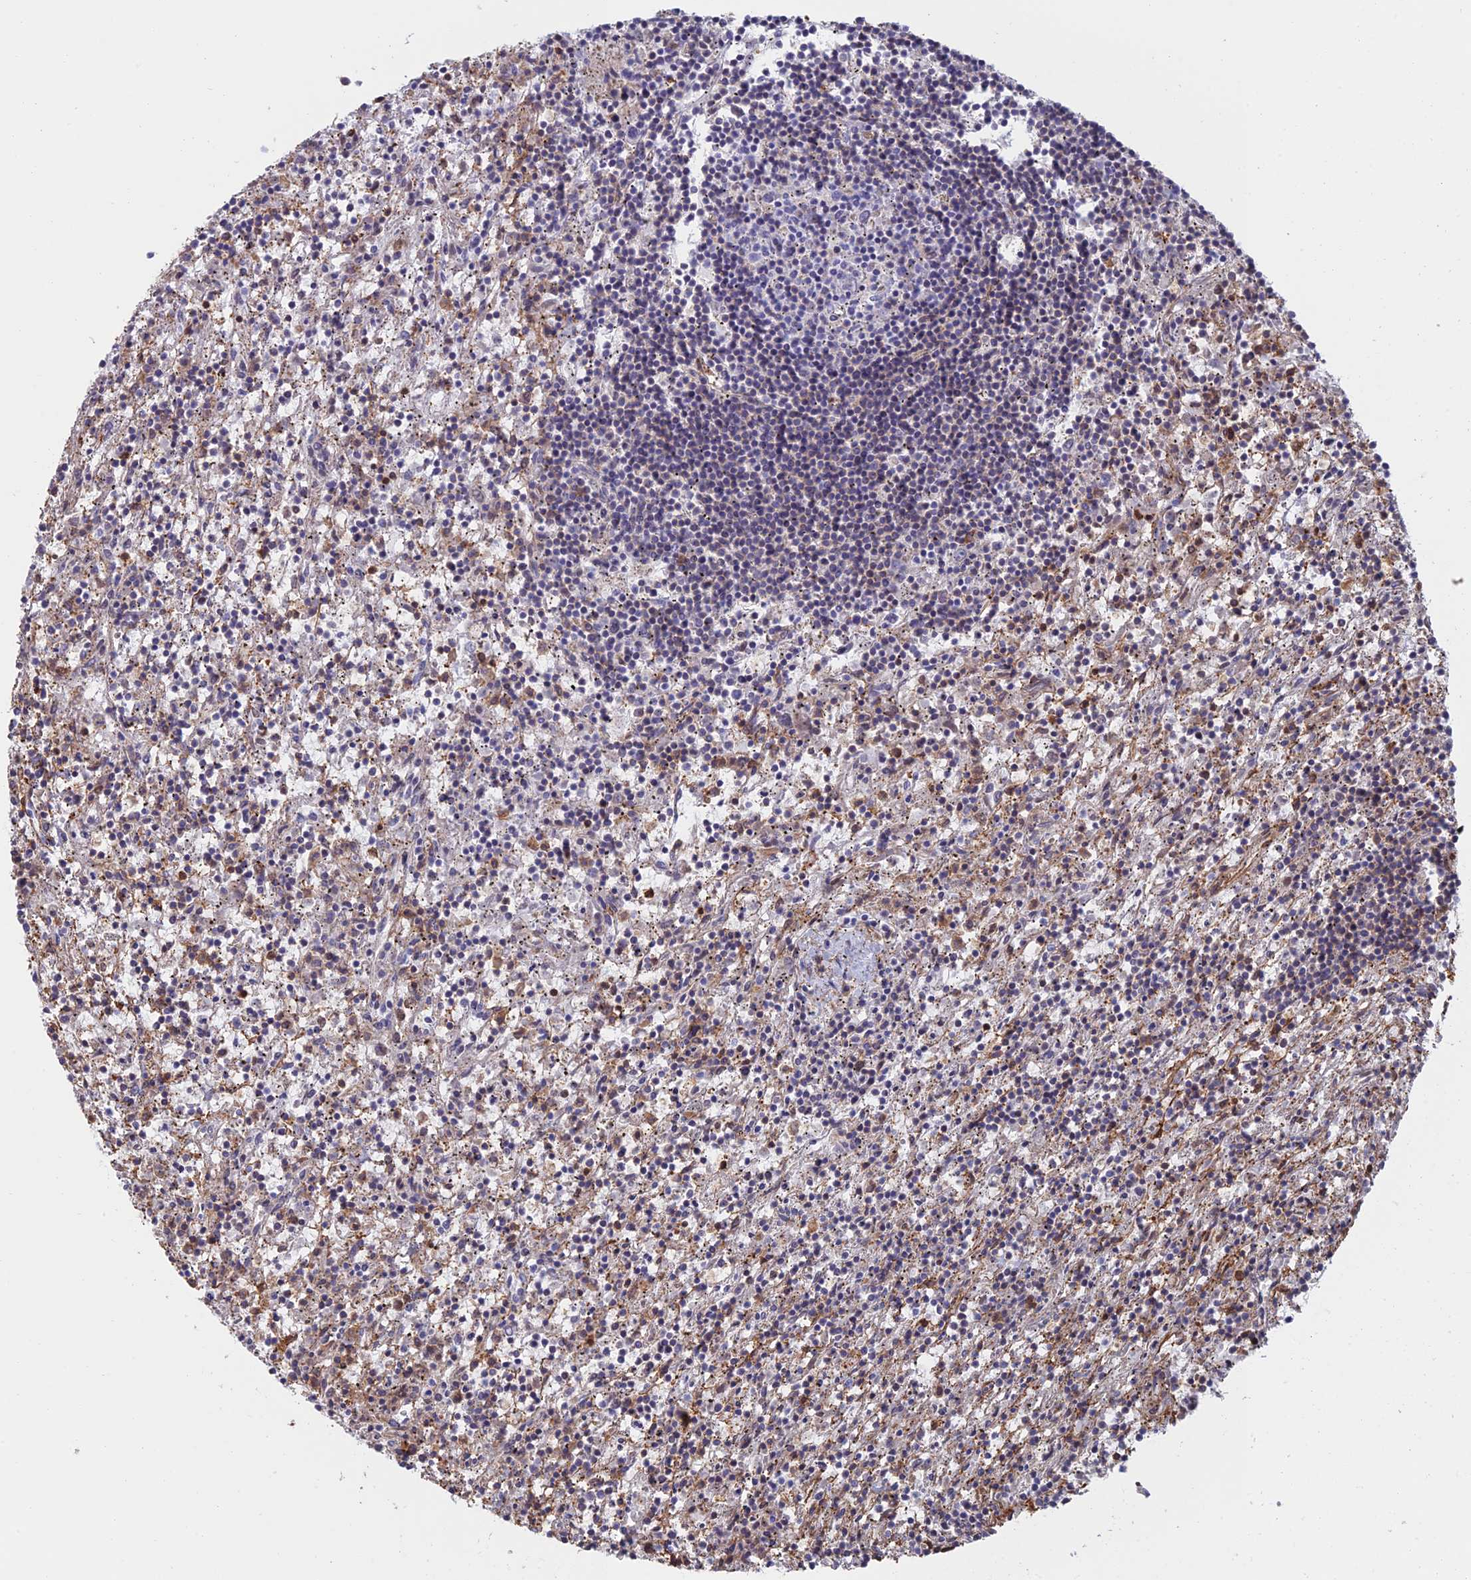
{"staining": {"intensity": "negative", "quantity": "none", "location": "none"}, "tissue": "lymphoma", "cell_type": "Tumor cells", "image_type": "cancer", "snomed": [{"axis": "morphology", "description": "Malignant lymphoma, non-Hodgkin's type, Low grade"}, {"axis": "topography", "description": "Spleen"}], "caption": "There is no significant staining in tumor cells of malignant lymphoma, non-Hodgkin's type (low-grade). (Brightfield microscopy of DAB (3,3'-diaminobenzidine) immunohistochemistry (IHC) at high magnification).", "gene": "PAK4", "patient": {"sex": "male", "age": 76}}